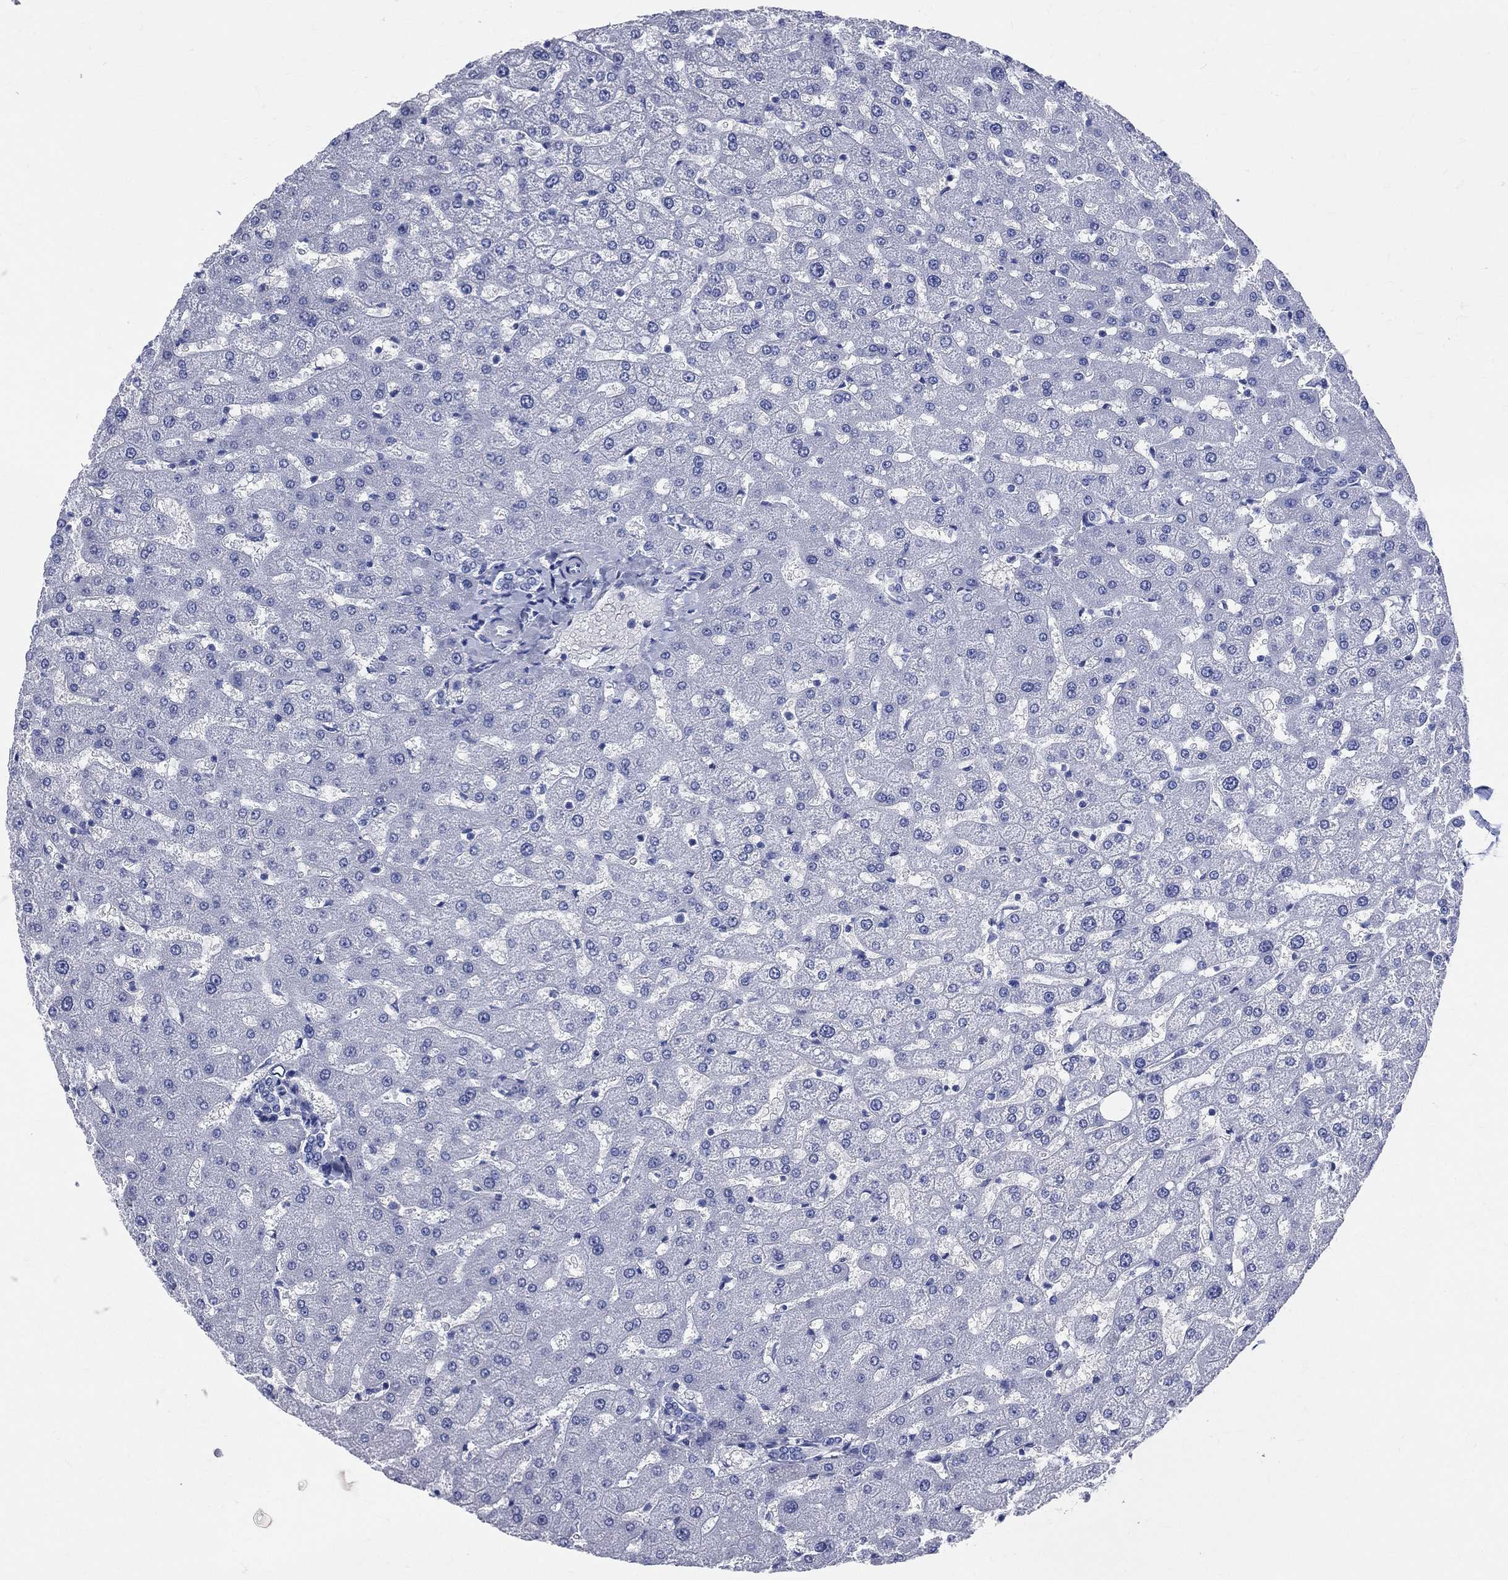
{"staining": {"intensity": "negative", "quantity": "none", "location": "none"}, "tissue": "liver", "cell_type": "Cholangiocytes", "image_type": "normal", "snomed": [{"axis": "morphology", "description": "Normal tissue, NOS"}, {"axis": "topography", "description": "Liver"}], "caption": "Human liver stained for a protein using immunohistochemistry (IHC) demonstrates no staining in cholangiocytes.", "gene": "SYP", "patient": {"sex": "female", "age": 50}}